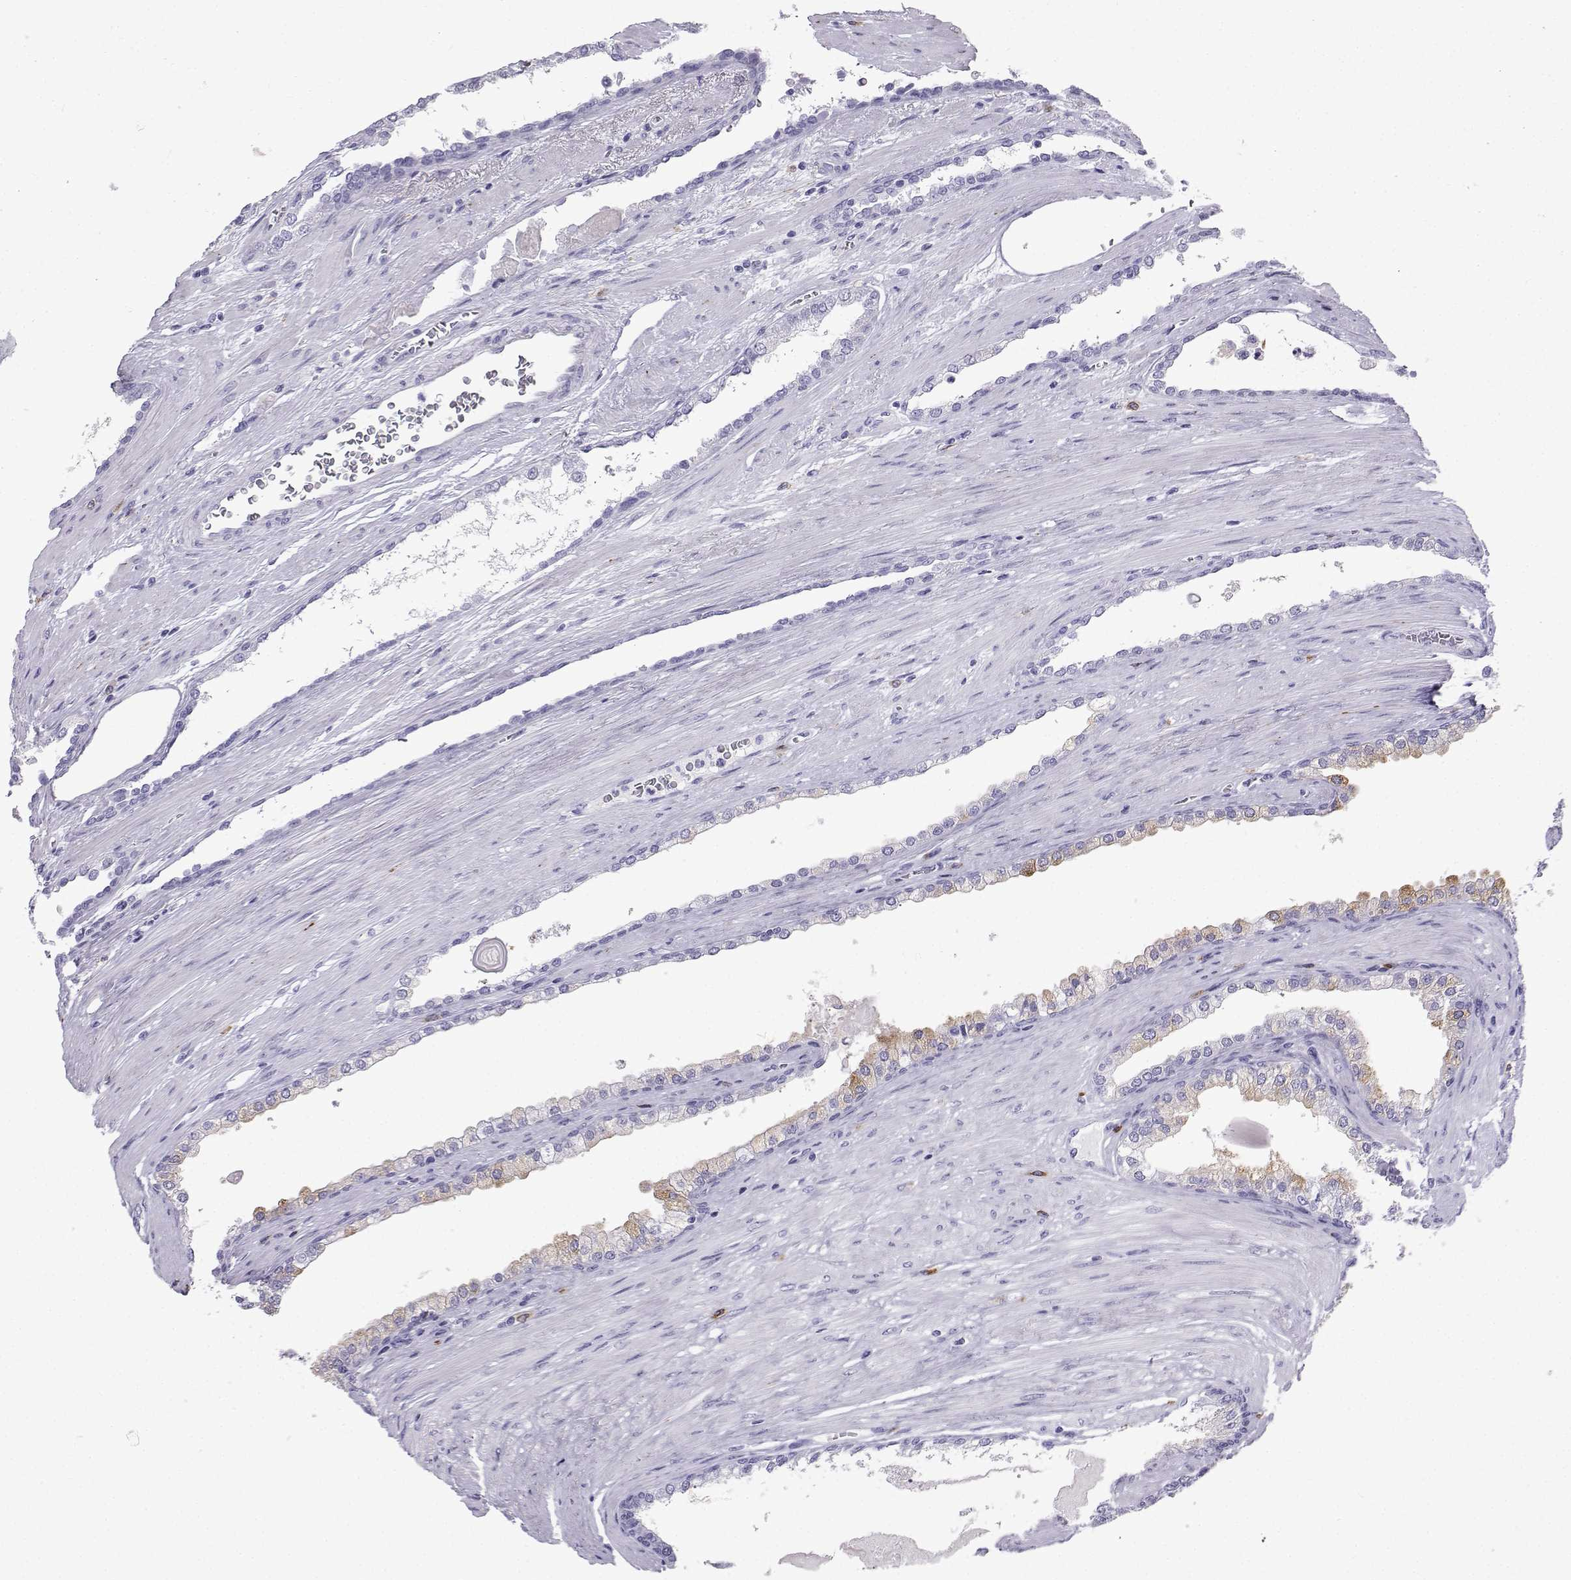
{"staining": {"intensity": "negative", "quantity": "none", "location": "none"}, "tissue": "prostate cancer", "cell_type": "Tumor cells", "image_type": "cancer", "snomed": [{"axis": "morphology", "description": "Adenocarcinoma, NOS"}, {"axis": "topography", "description": "Prostate"}], "caption": "Immunohistochemistry of human prostate cancer (adenocarcinoma) shows no staining in tumor cells.", "gene": "SLC18A2", "patient": {"sex": "male", "age": 67}}